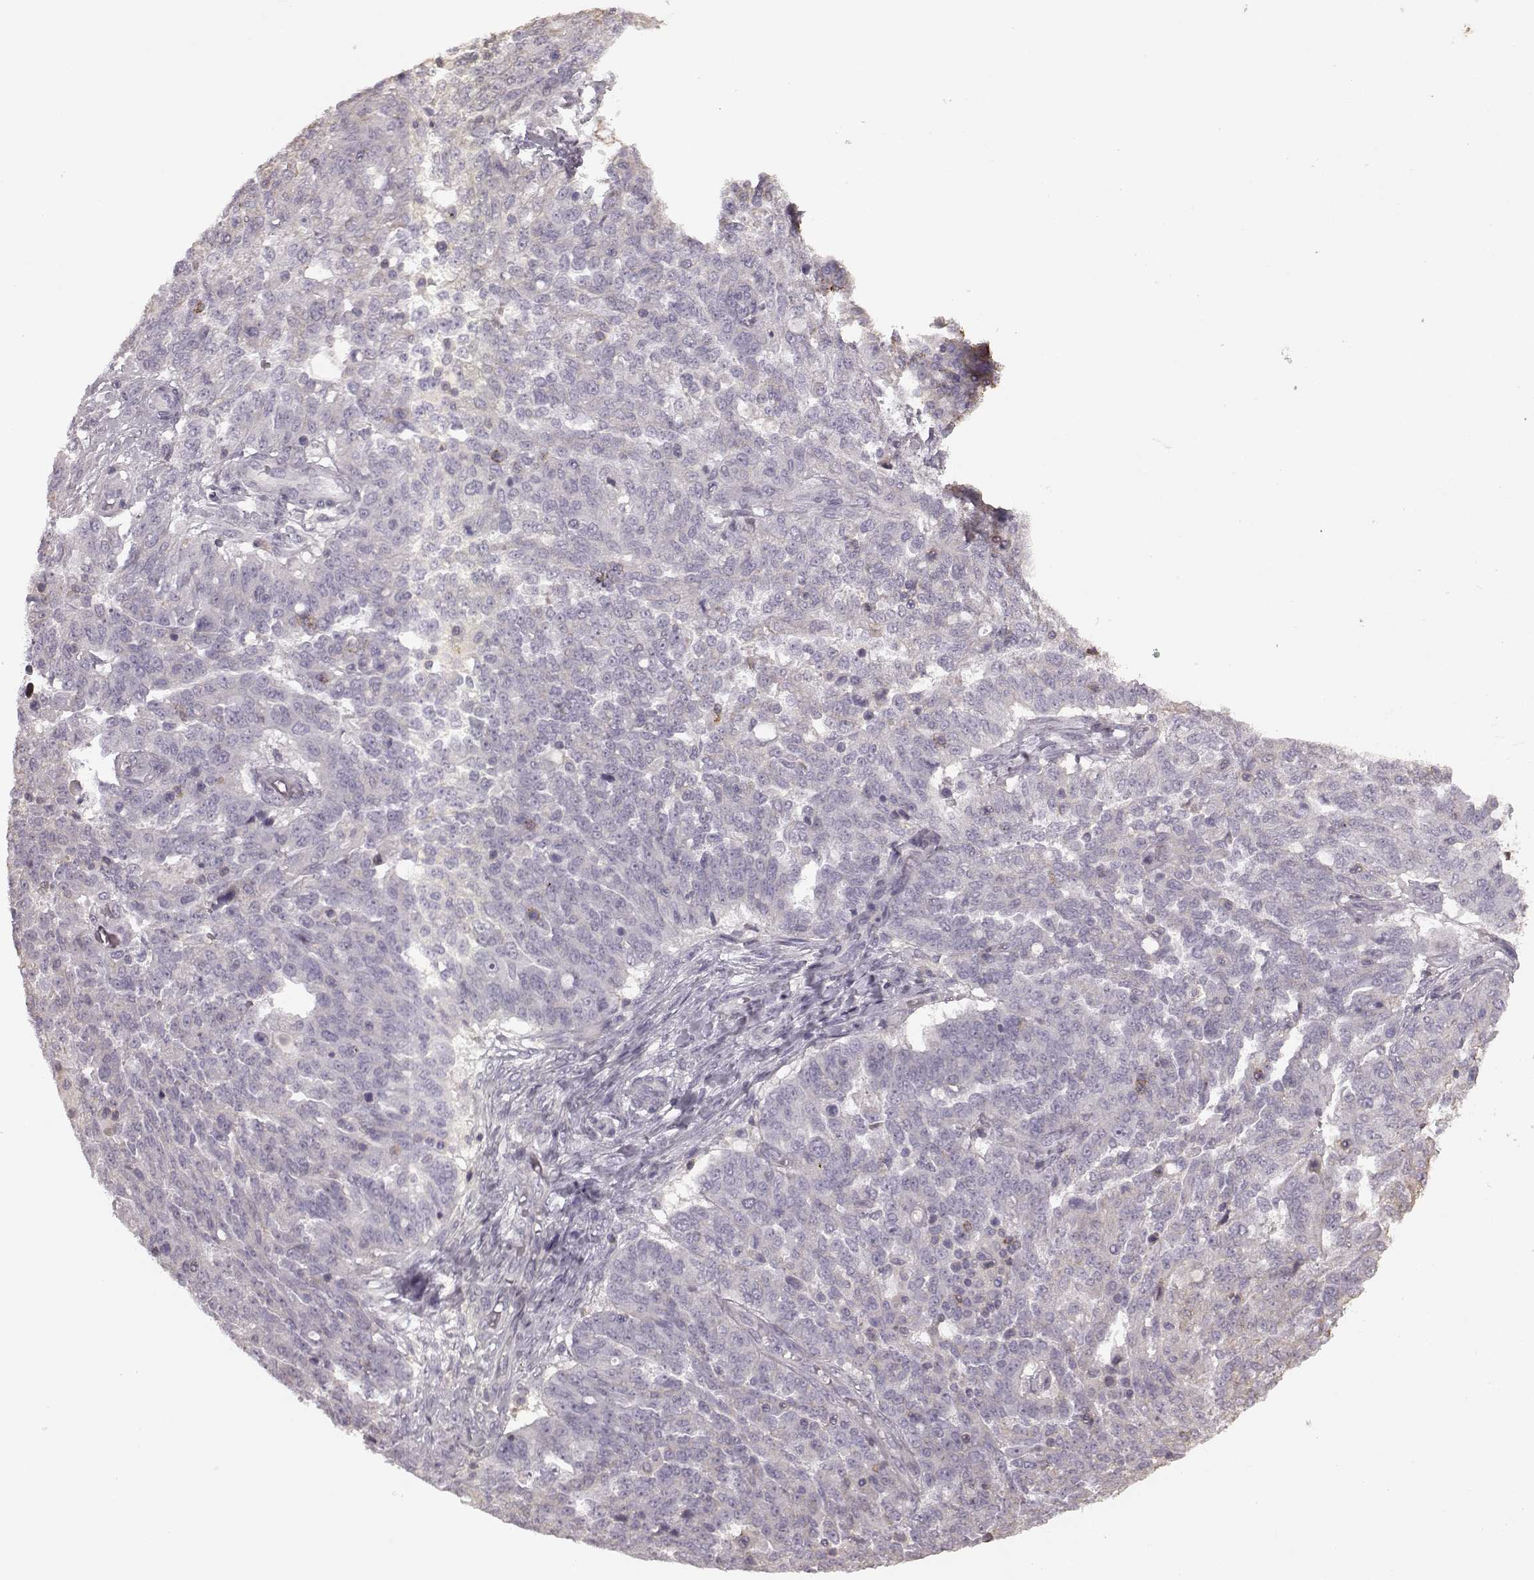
{"staining": {"intensity": "negative", "quantity": "none", "location": "none"}, "tissue": "ovarian cancer", "cell_type": "Tumor cells", "image_type": "cancer", "snomed": [{"axis": "morphology", "description": "Cystadenocarcinoma, serous, NOS"}, {"axis": "topography", "description": "Ovary"}], "caption": "Tumor cells are negative for brown protein staining in ovarian serous cystadenocarcinoma.", "gene": "PDCD1", "patient": {"sex": "female", "age": 67}}